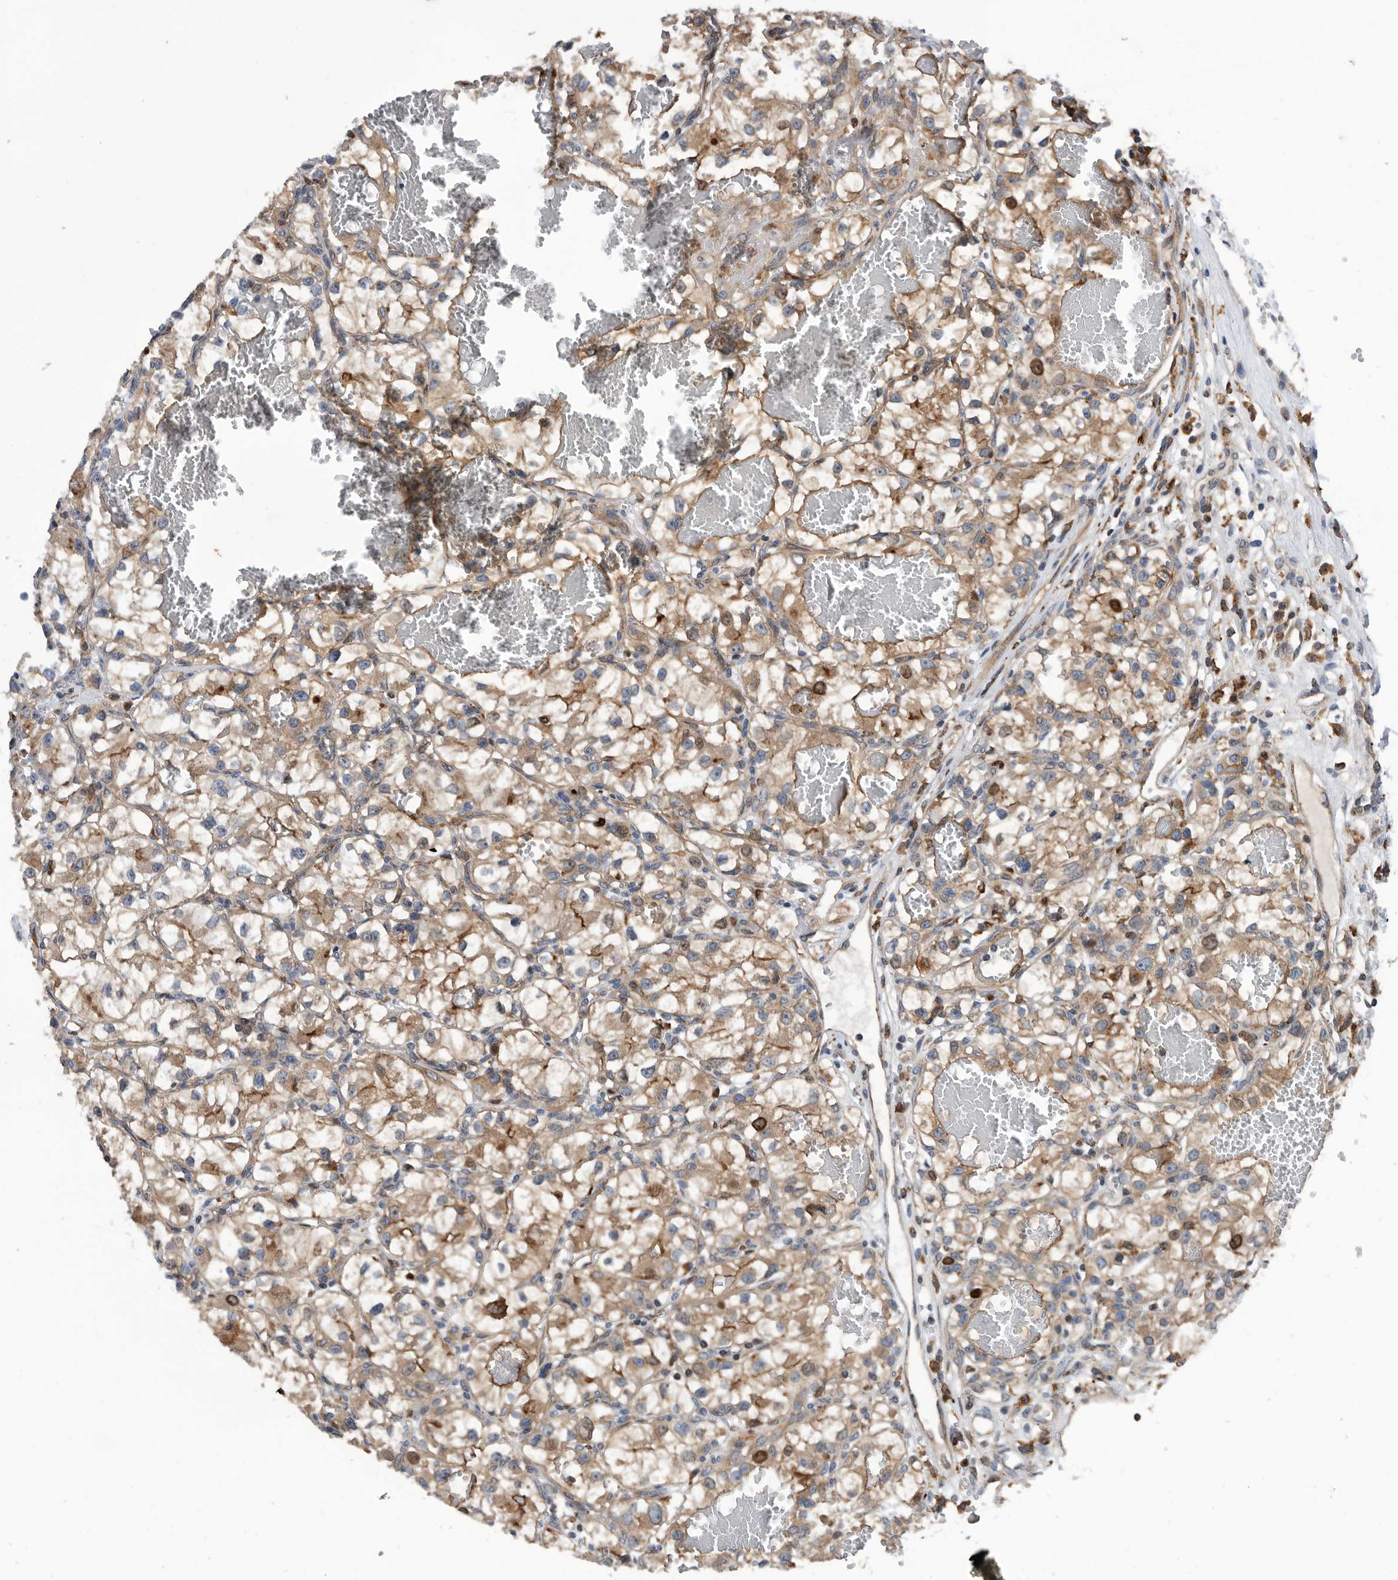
{"staining": {"intensity": "weak", "quantity": ">75%", "location": "cytoplasmic/membranous"}, "tissue": "renal cancer", "cell_type": "Tumor cells", "image_type": "cancer", "snomed": [{"axis": "morphology", "description": "Adenocarcinoma, NOS"}, {"axis": "topography", "description": "Kidney"}], "caption": "Protein expression analysis of human renal cancer reveals weak cytoplasmic/membranous staining in approximately >75% of tumor cells. The staining is performed using DAB (3,3'-diaminobenzidine) brown chromogen to label protein expression. The nuclei are counter-stained blue using hematoxylin.", "gene": "ATAD2", "patient": {"sex": "female", "age": 57}}